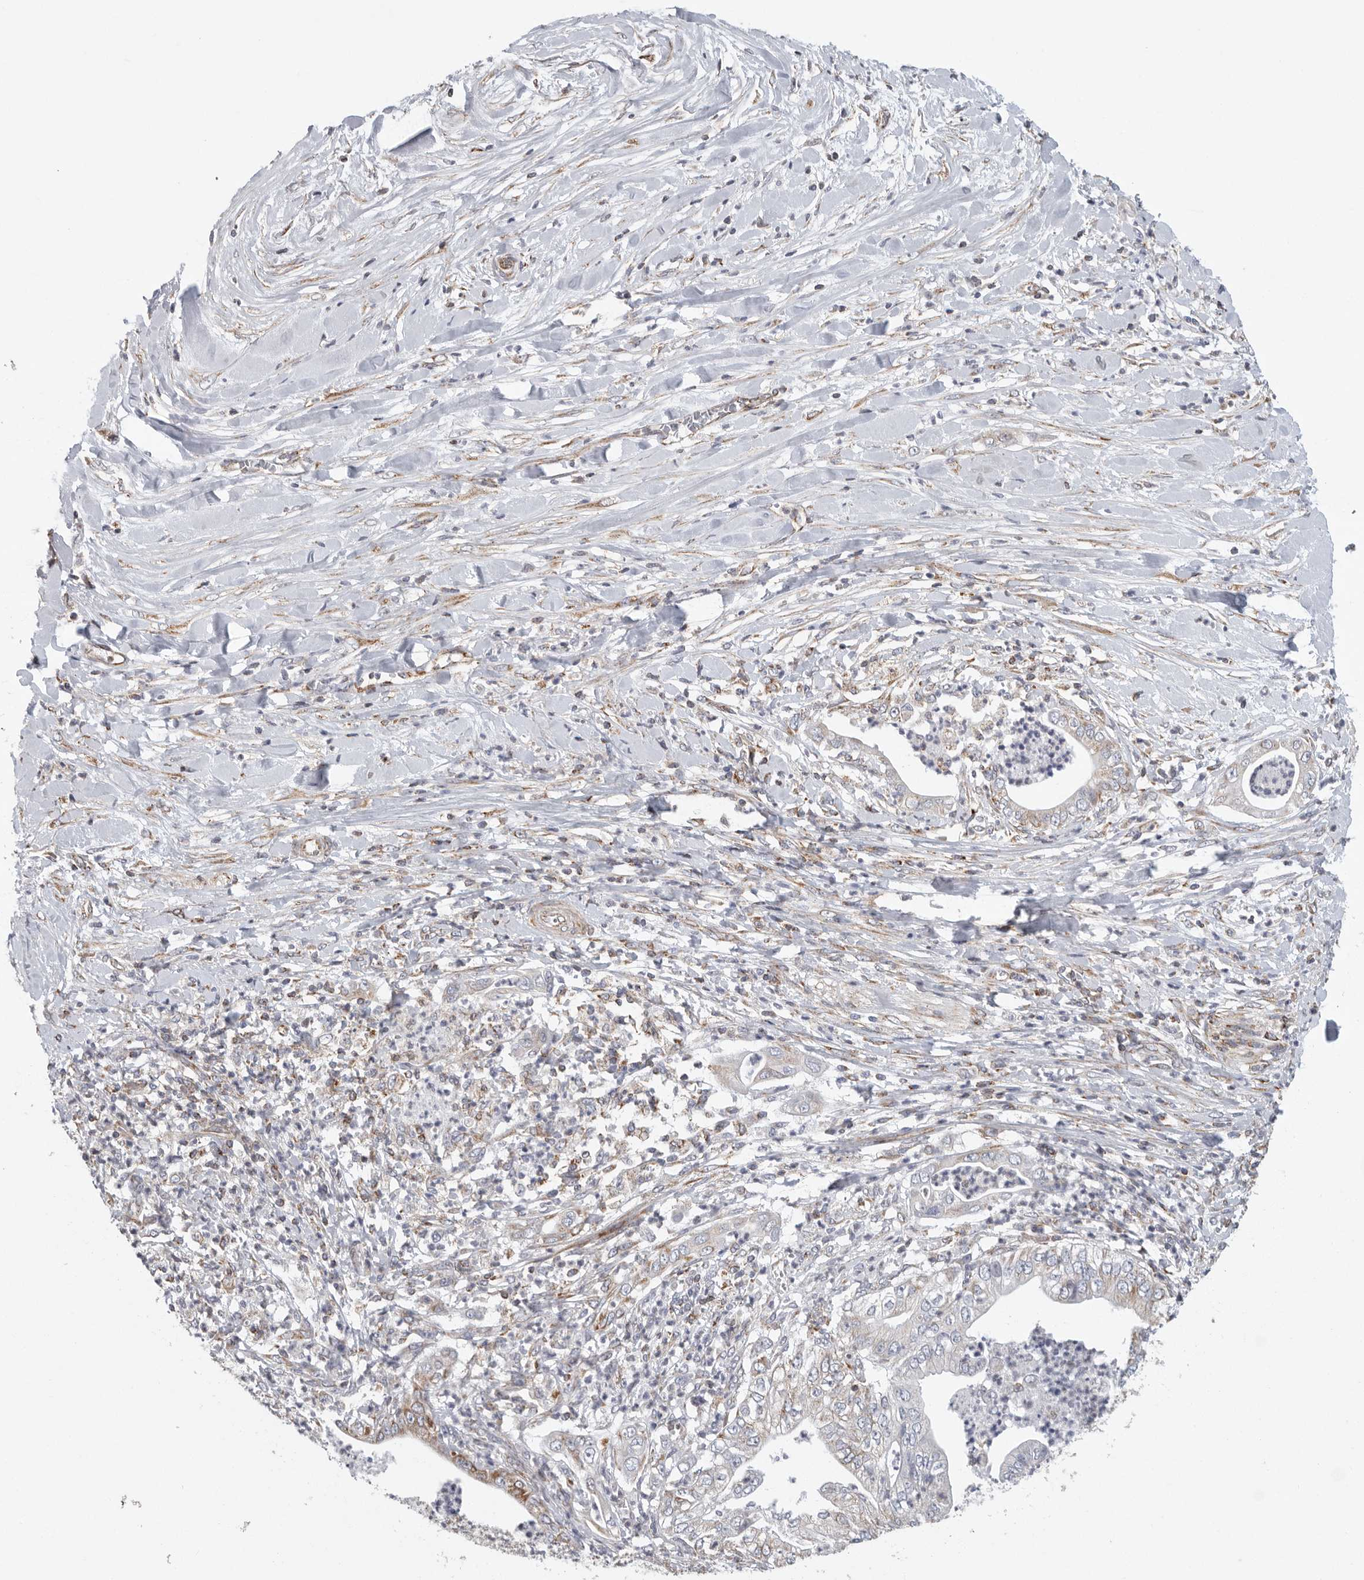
{"staining": {"intensity": "moderate", "quantity": "25%-75%", "location": "cytoplasmic/membranous"}, "tissue": "pancreatic cancer", "cell_type": "Tumor cells", "image_type": "cancer", "snomed": [{"axis": "morphology", "description": "Adenocarcinoma, NOS"}, {"axis": "topography", "description": "Pancreas"}], "caption": "High-power microscopy captured an immunohistochemistry histopathology image of adenocarcinoma (pancreatic), revealing moderate cytoplasmic/membranous staining in approximately 25%-75% of tumor cells.", "gene": "FKBP8", "patient": {"sex": "female", "age": 78}}